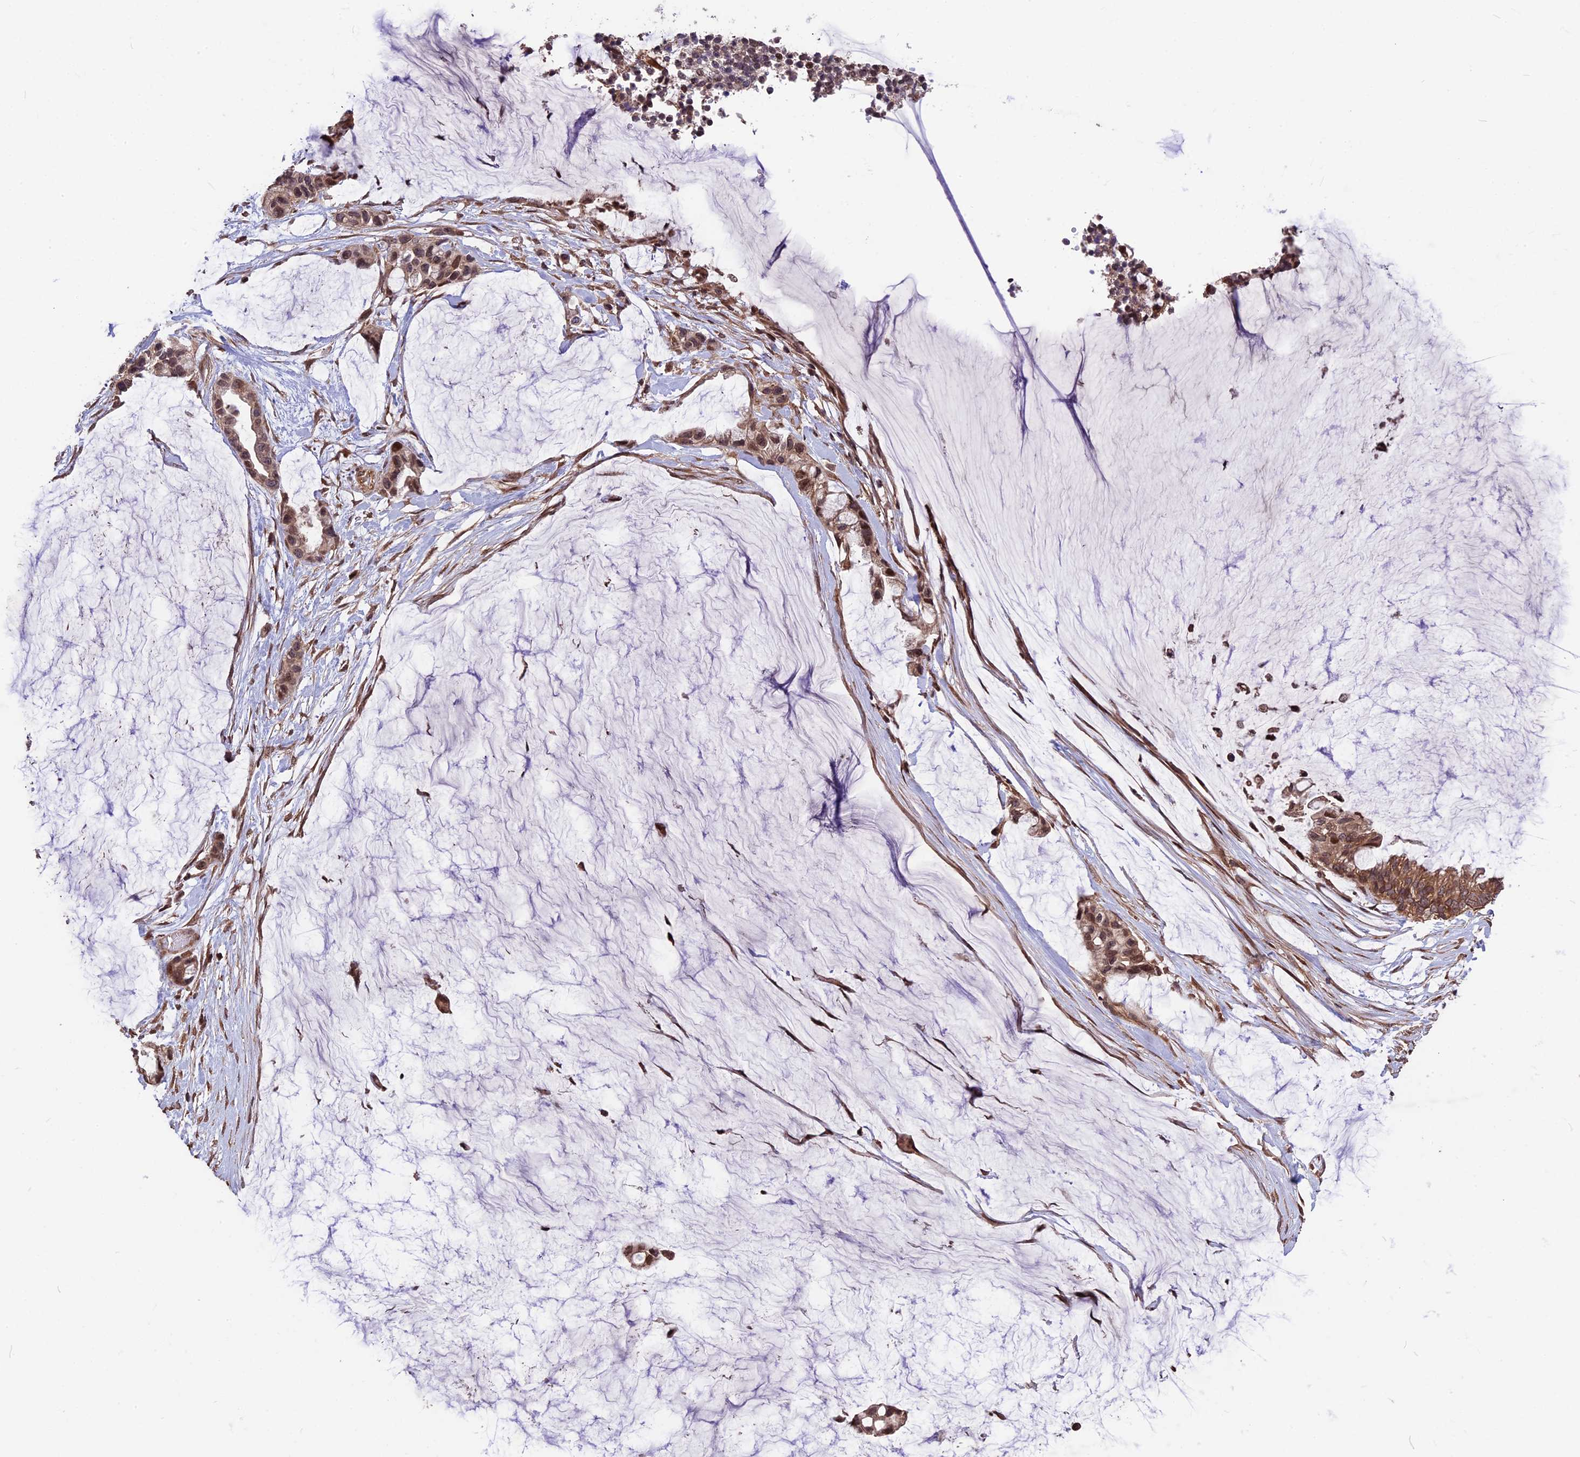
{"staining": {"intensity": "moderate", "quantity": ">75%", "location": "cytoplasmic/membranous,nuclear"}, "tissue": "ovarian cancer", "cell_type": "Tumor cells", "image_type": "cancer", "snomed": [{"axis": "morphology", "description": "Cystadenocarcinoma, mucinous, NOS"}, {"axis": "topography", "description": "Ovary"}], "caption": "Immunohistochemical staining of human mucinous cystadenocarcinoma (ovarian) displays medium levels of moderate cytoplasmic/membranous and nuclear protein staining in about >75% of tumor cells. (Stains: DAB (3,3'-diaminobenzidine) in brown, nuclei in blue, Microscopy: brightfield microscopy at high magnification).", "gene": "ZNF598", "patient": {"sex": "female", "age": 39}}